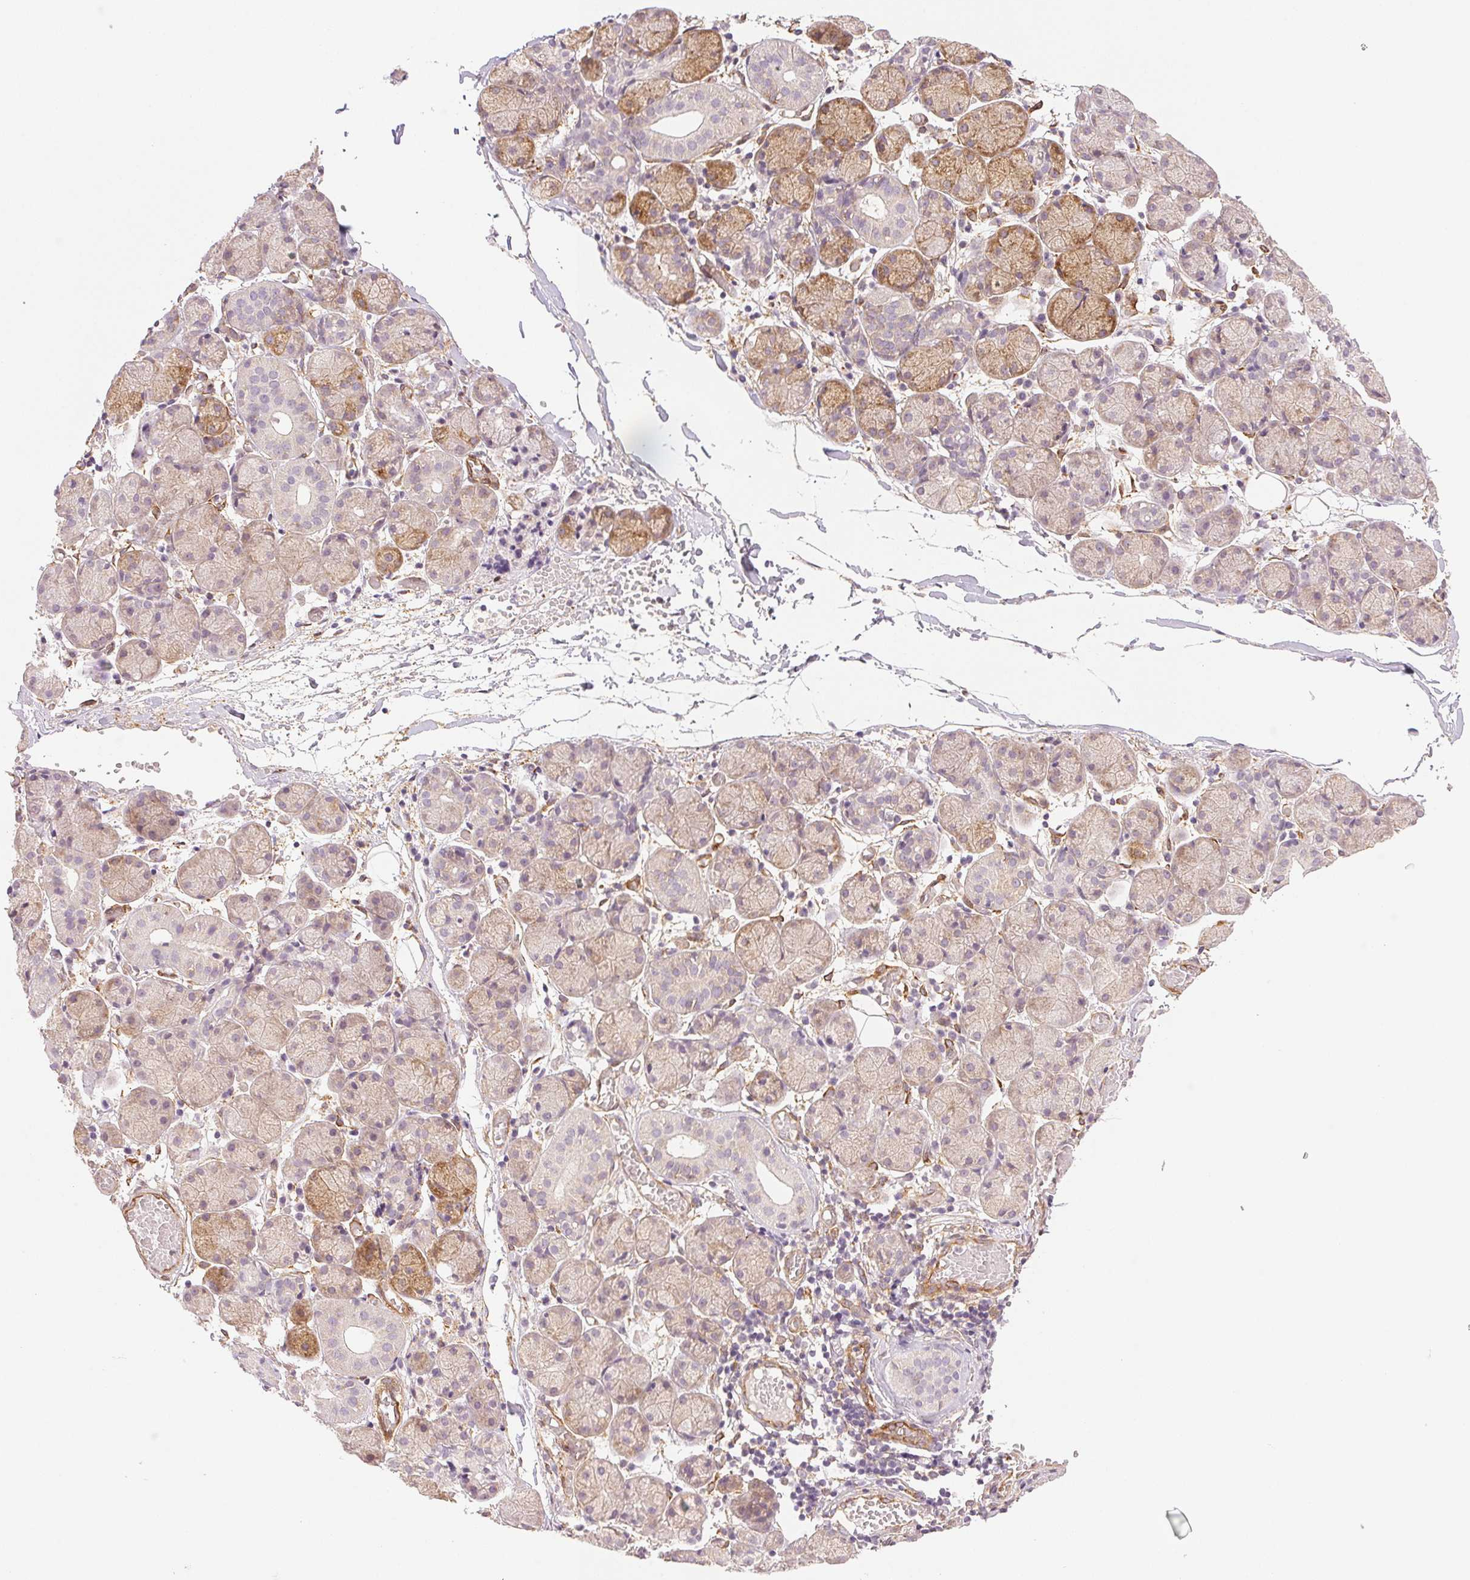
{"staining": {"intensity": "moderate", "quantity": "<25%", "location": "cytoplasmic/membranous"}, "tissue": "salivary gland", "cell_type": "Glandular cells", "image_type": "normal", "snomed": [{"axis": "morphology", "description": "Normal tissue, NOS"}, {"axis": "topography", "description": "Salivary gland"}], "caption": "A micrograph showing moderate cytoplasmic/membranous staining in about <25% of glandular cells in unremarkable salivary gland, as visualized by brown immunohistochemical staining.", "gene": "DIAPH2", "patient": {"sex": "female", "age": 24}}